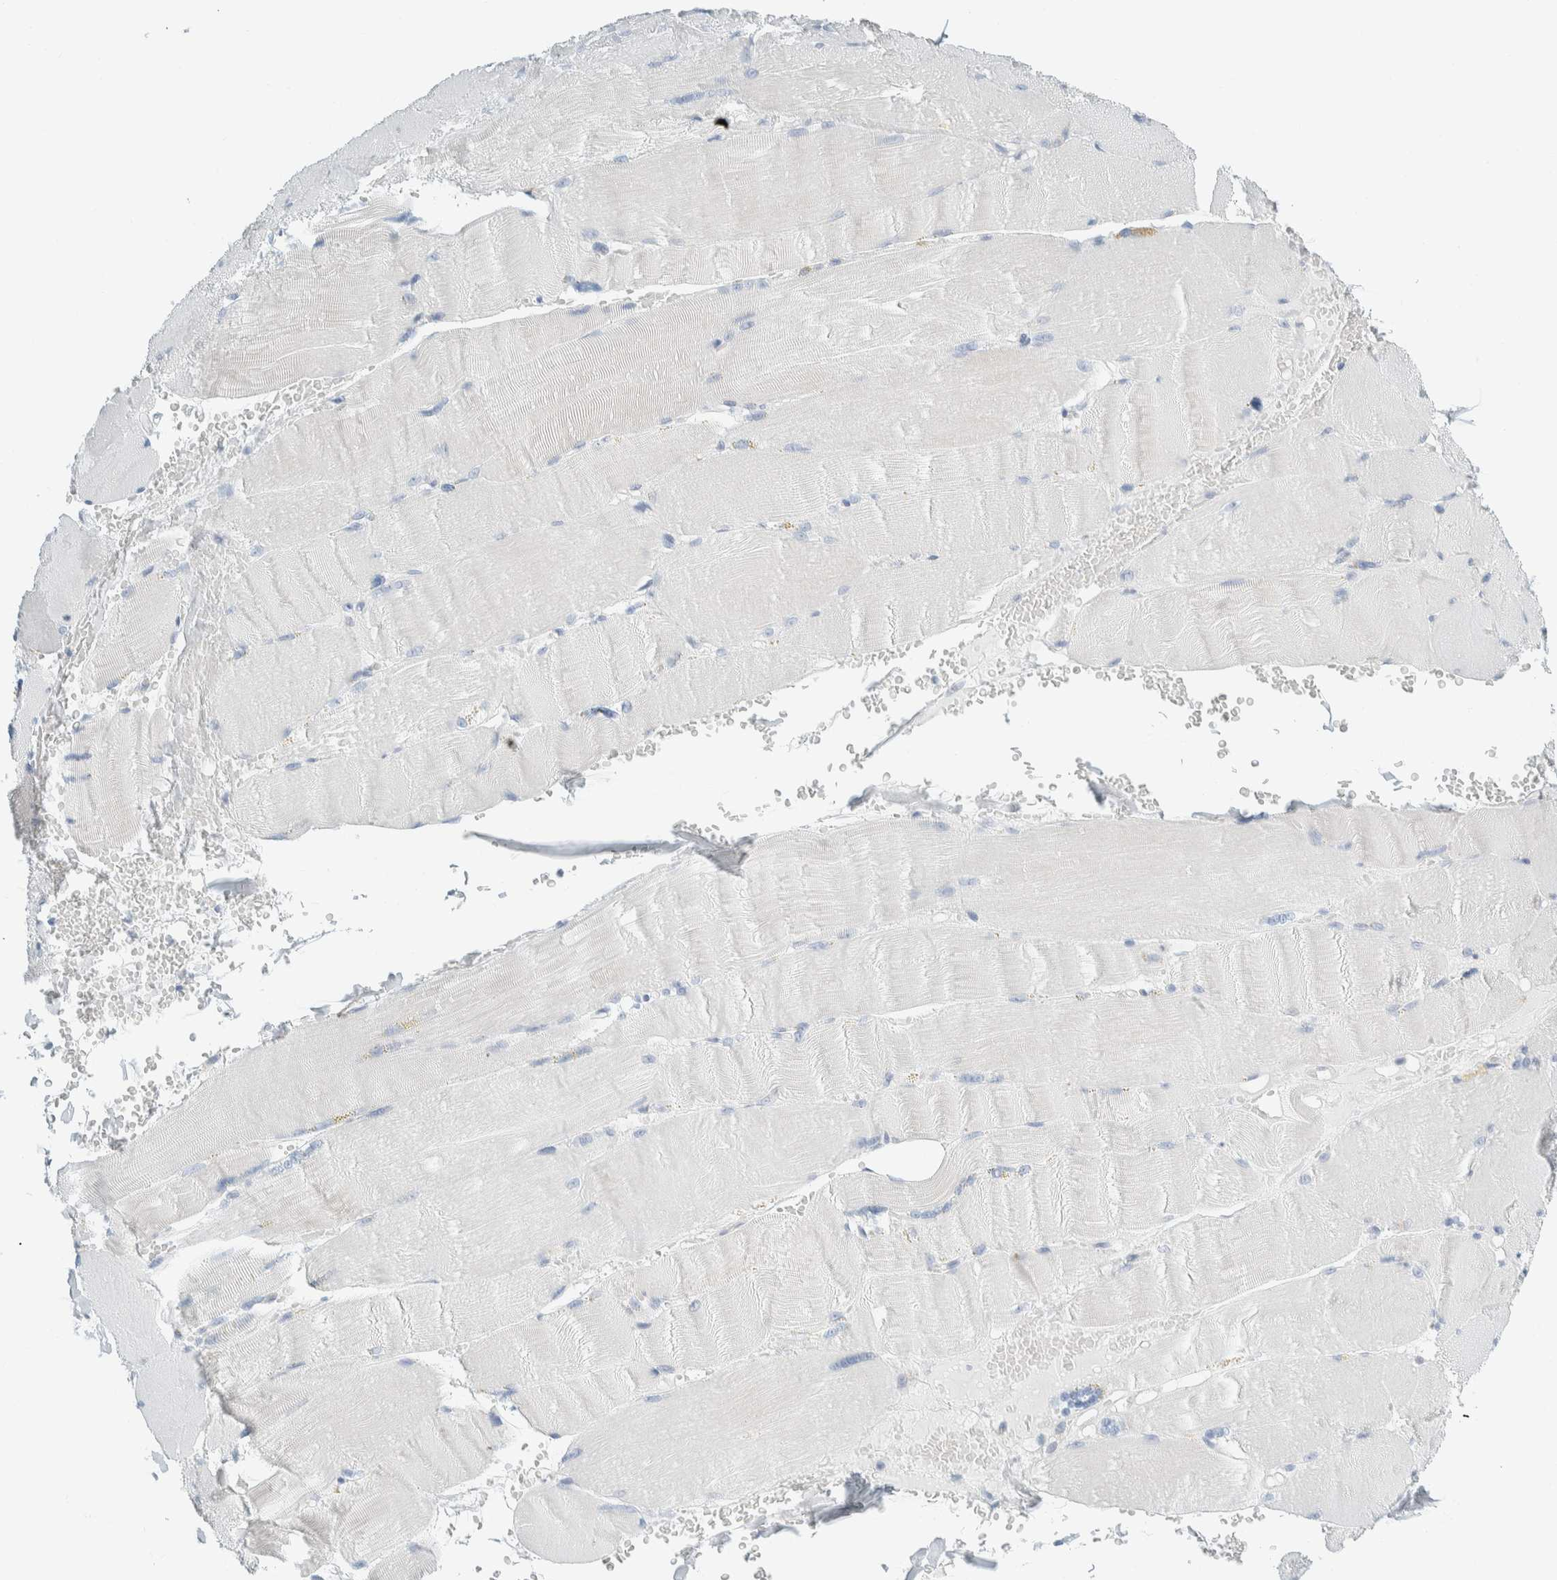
{"staining": {"intensity": "negative", "quantity": "none", "location": "none"}, "tissue": "skeletal muscle", "cell_type": "Myocytes", "image_type": "normal", "snomed": [{"axis": "morphology", "description": "Normal tissue, NOS"}, {"axis": "topography", "description": "Skin"}, {"axis": "topography", "description": "Skeletal muscle"}], "caption": "Immunohistochemistry (IHC) histopathology image of unremarkable human skeletal muscle stained for a protein (brown), which exhibits no staining in myocytes.", "gene": "ARHGAP27", "patient": {"sex": "male", "age": 83}}